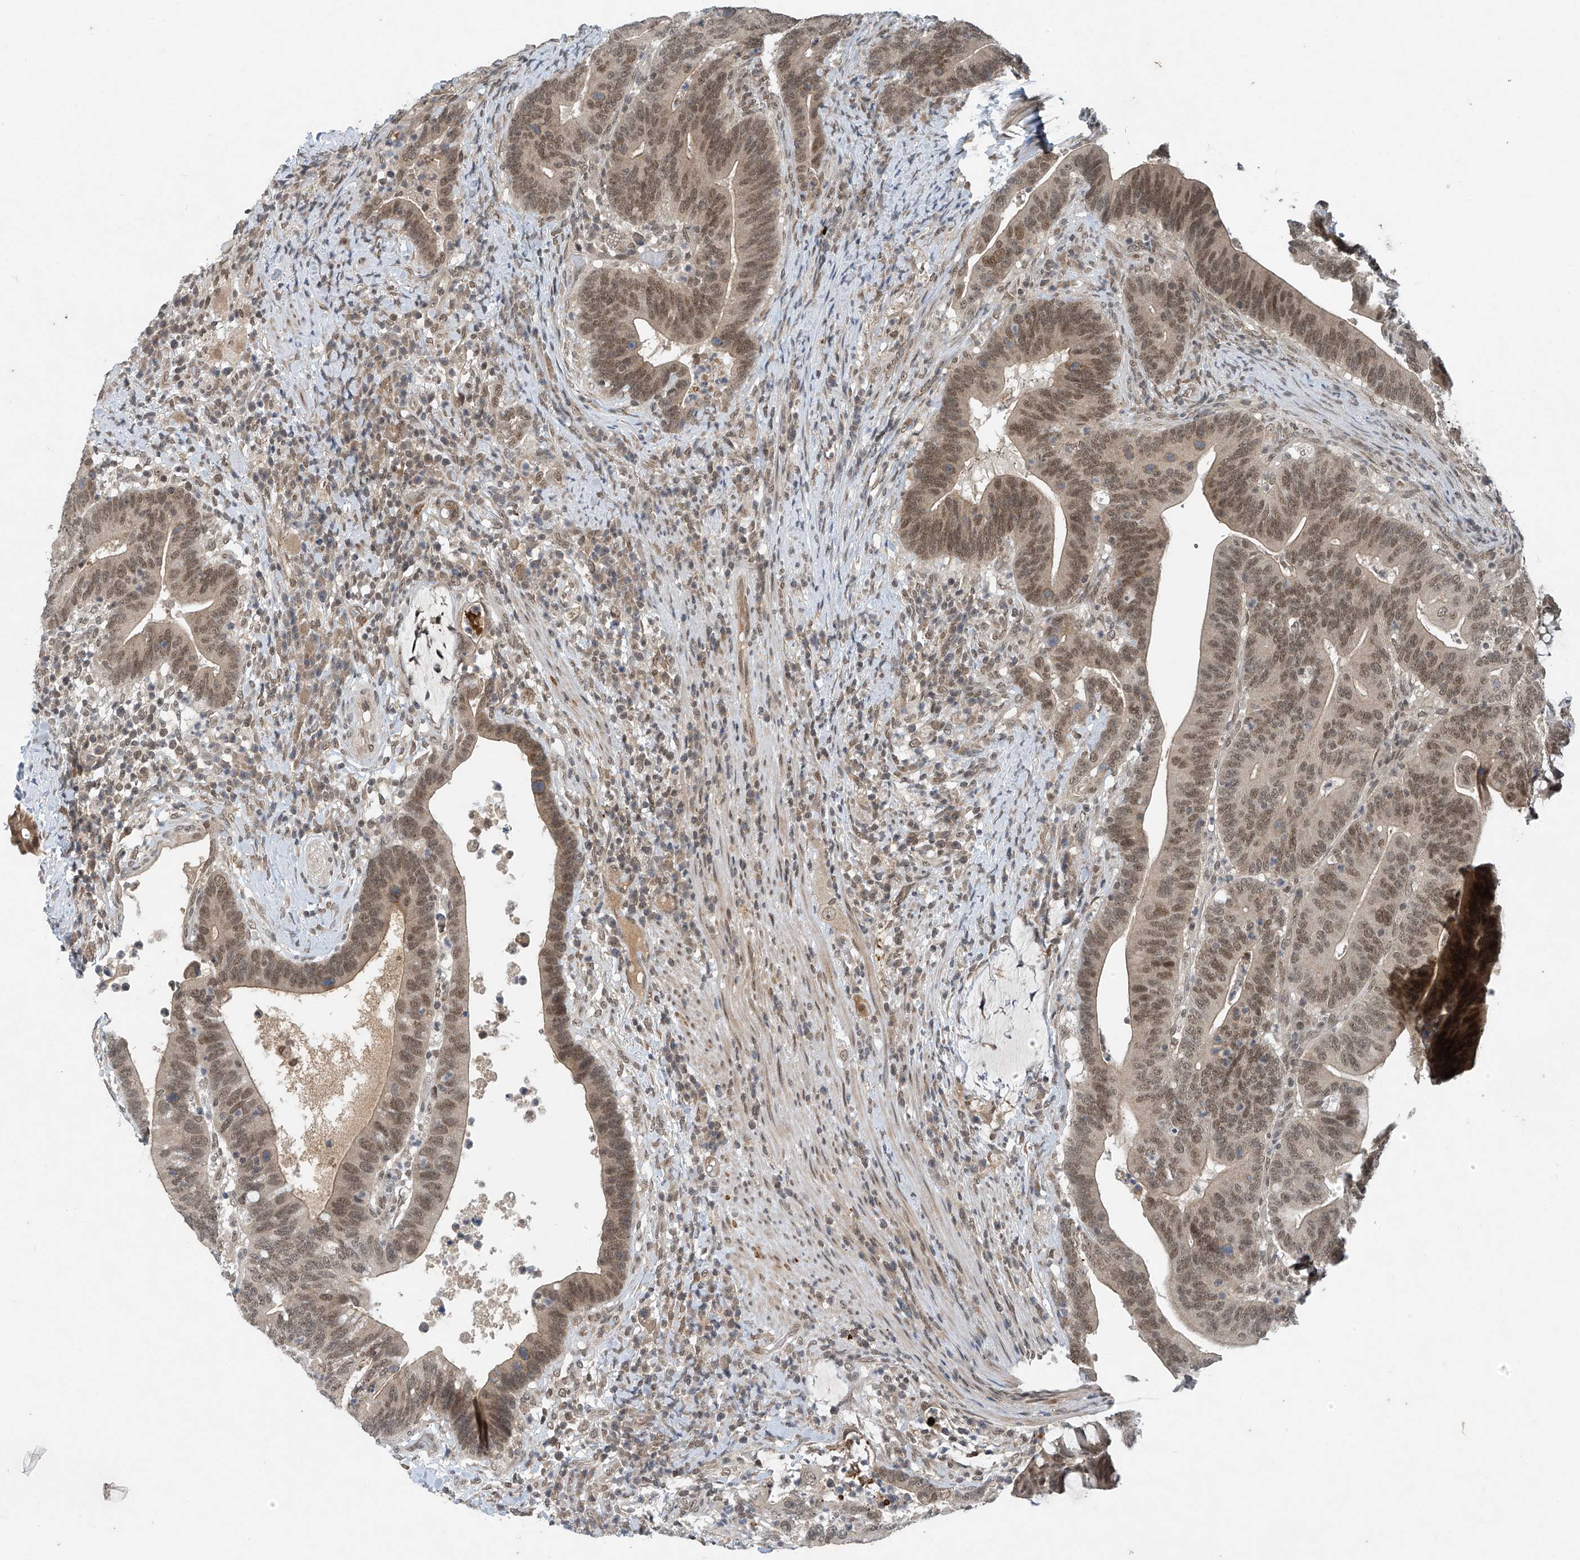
{"staining": {"intensity": "moderate", "quantity": ">75%", "location": "nuclear"}, "tissue": "colorectal cancer", "cell_type": "Tumor cells", "image_type": "cancer", "snomed": [{"axis": "morphology", "description": "Adenocarcinoma, NOS"}, {"axis": "topography", "description": "Colon"}], "caption": "The micrograph exhibits a brown stain indicating the presence of a protein in the nuclear of tumor cells in colorectal adenocarcinoma.", "gene": "TAF8", "patient": {"sex": "female", "age": 66}}